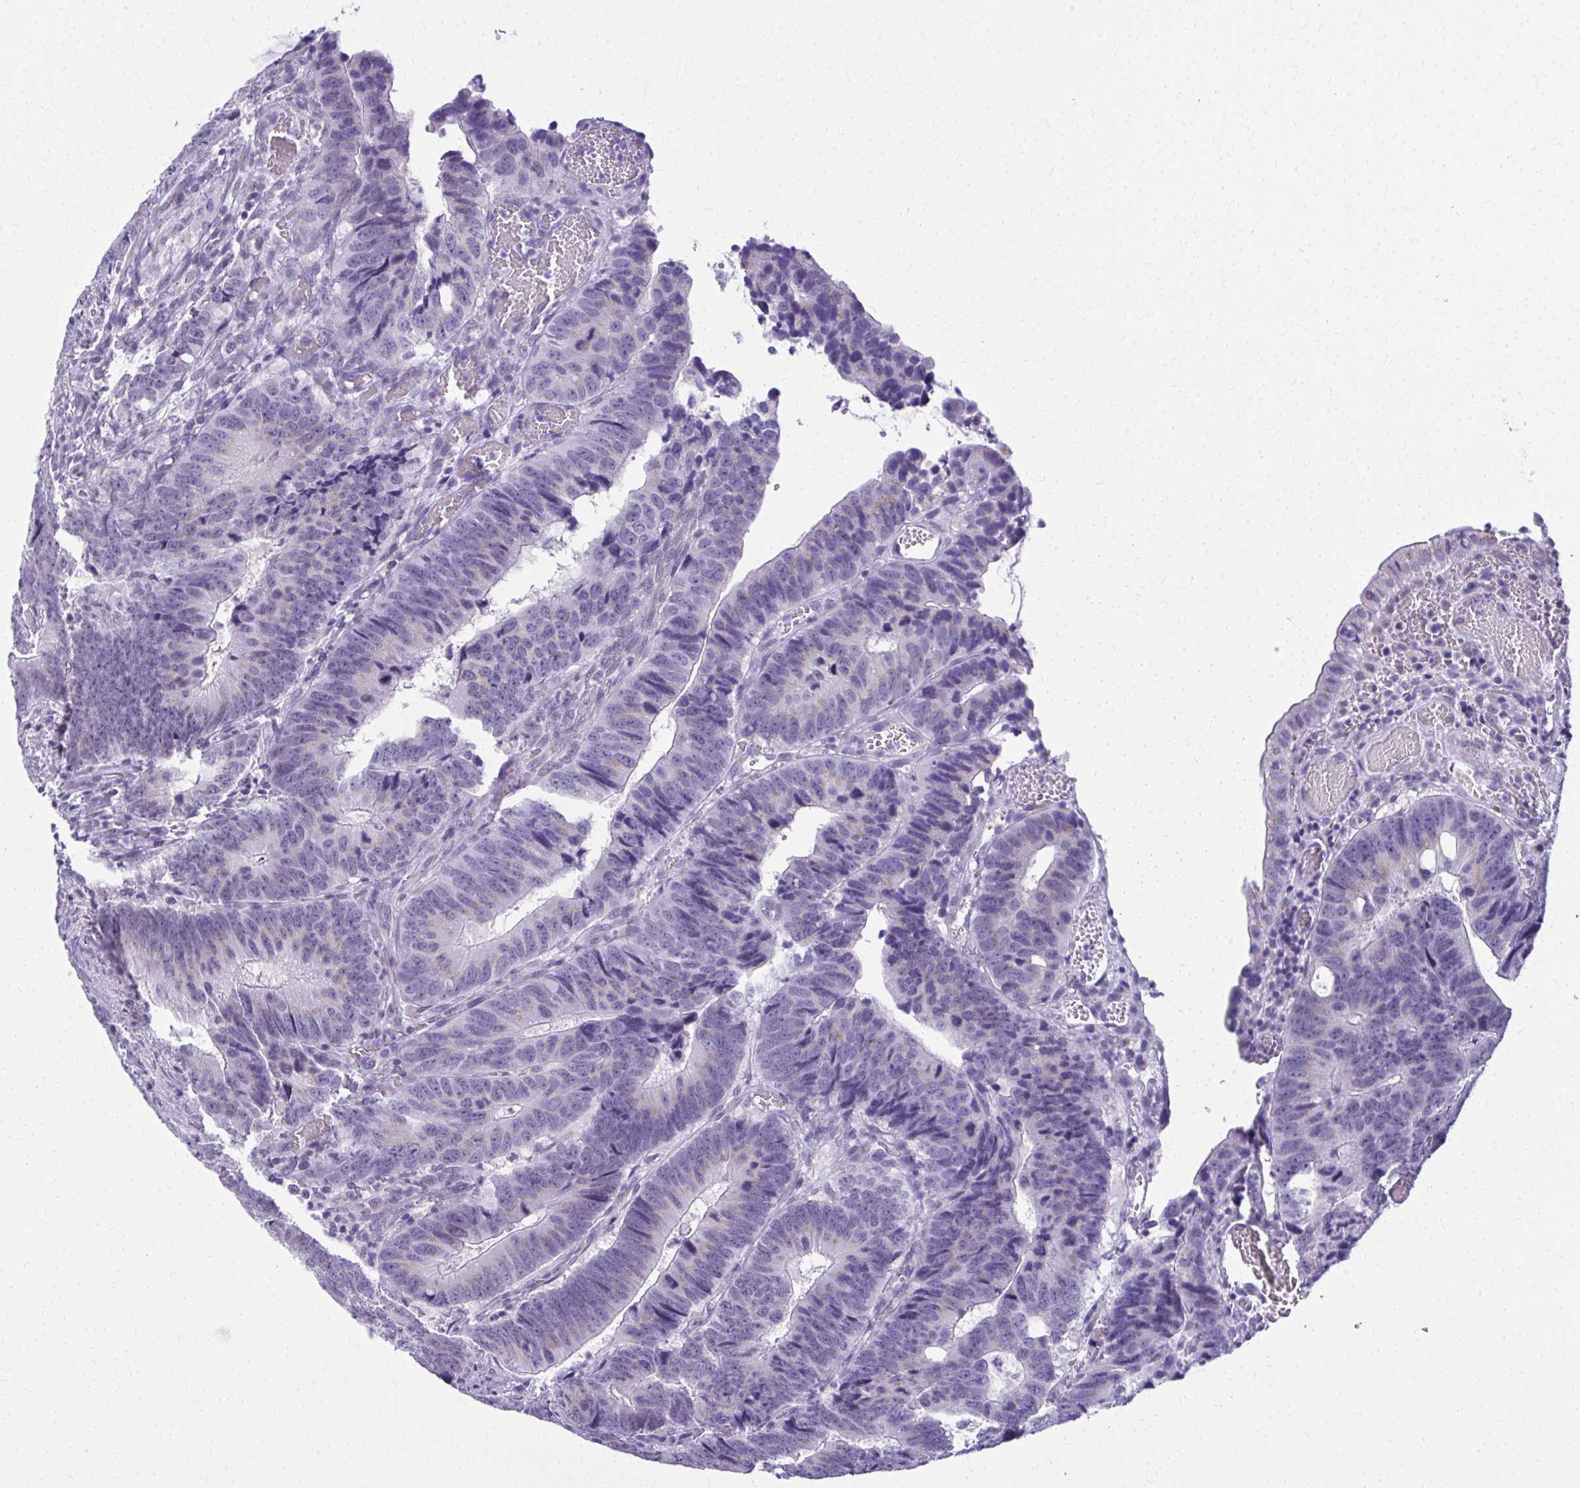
{"staining": {"intensity": "negative", "quantity": "none", "location": "none"}, "tissue": "colorectal cancer", "cell_type": "Tumor cells", "image_type": "cancer", "snomed": [{"axis": "morphology", "description": "Adenocarcinoma, NOS"}, {"axis": "topography", "description": "Colon"}], "caption": "A histopathology image of human colorectal adenocarcinoma is negative for staining in tumor cells.", "gene": "SCLY", "patient": {"sex": "male", "age": 62}}